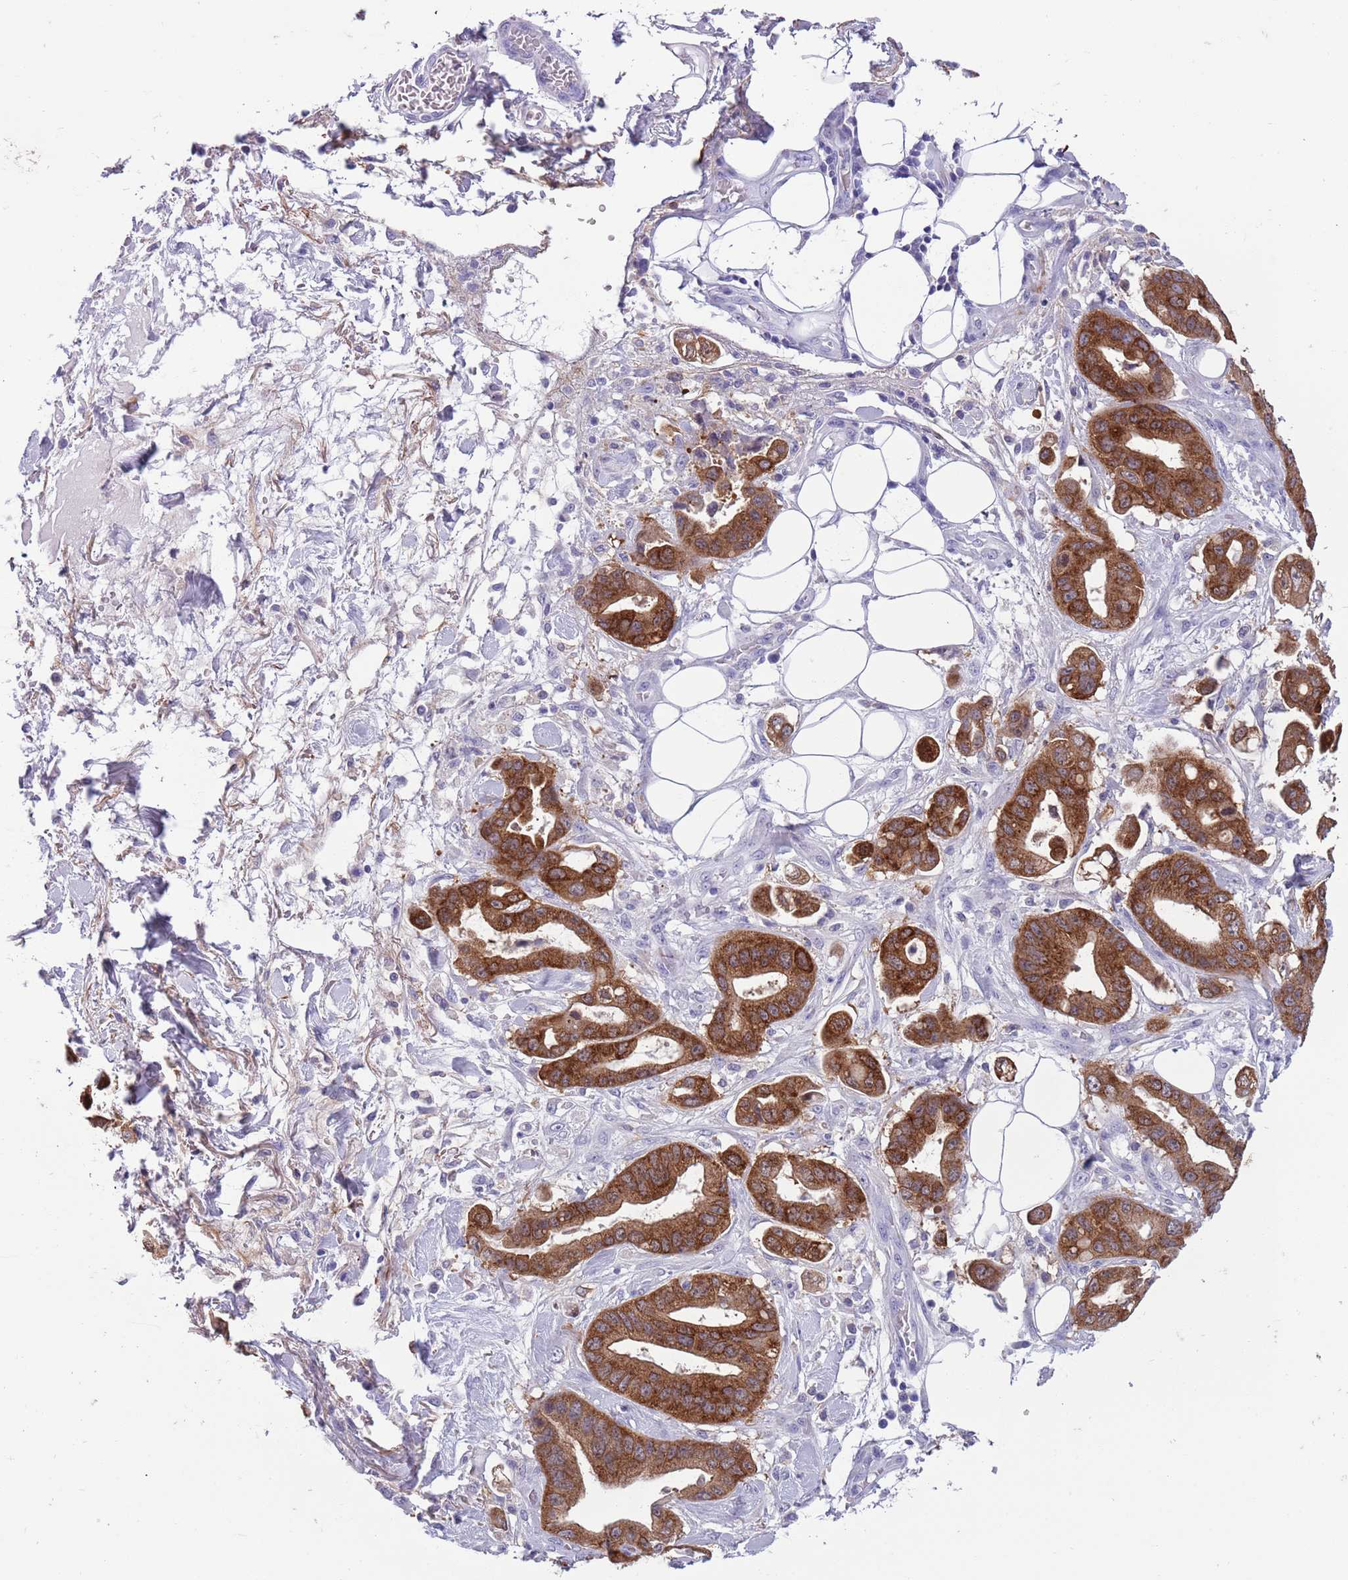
{"staining": {"intensity": "strong", "quantity": ">75%", "location": "cytoplasmic/membranous"}, "tissue": "stomach cancer", "cell_type": "Tumor cells", "image_type": "cancer", "snomed": [{"axis": "morphology", "description": "Adenocarcinoma, NOS"}, {"axis": "topography", "description": "Stomach"}], "caption": "IHC micrograph of human adenocarcinoma (stomach) stained for a protein (brown), which demonstrates high levels of strong cytoplasmic/membranous staining in approximately >75% of tumor cells.", "gene": "PFKFB2", "patient": {"sex": "male", "age": 62}}